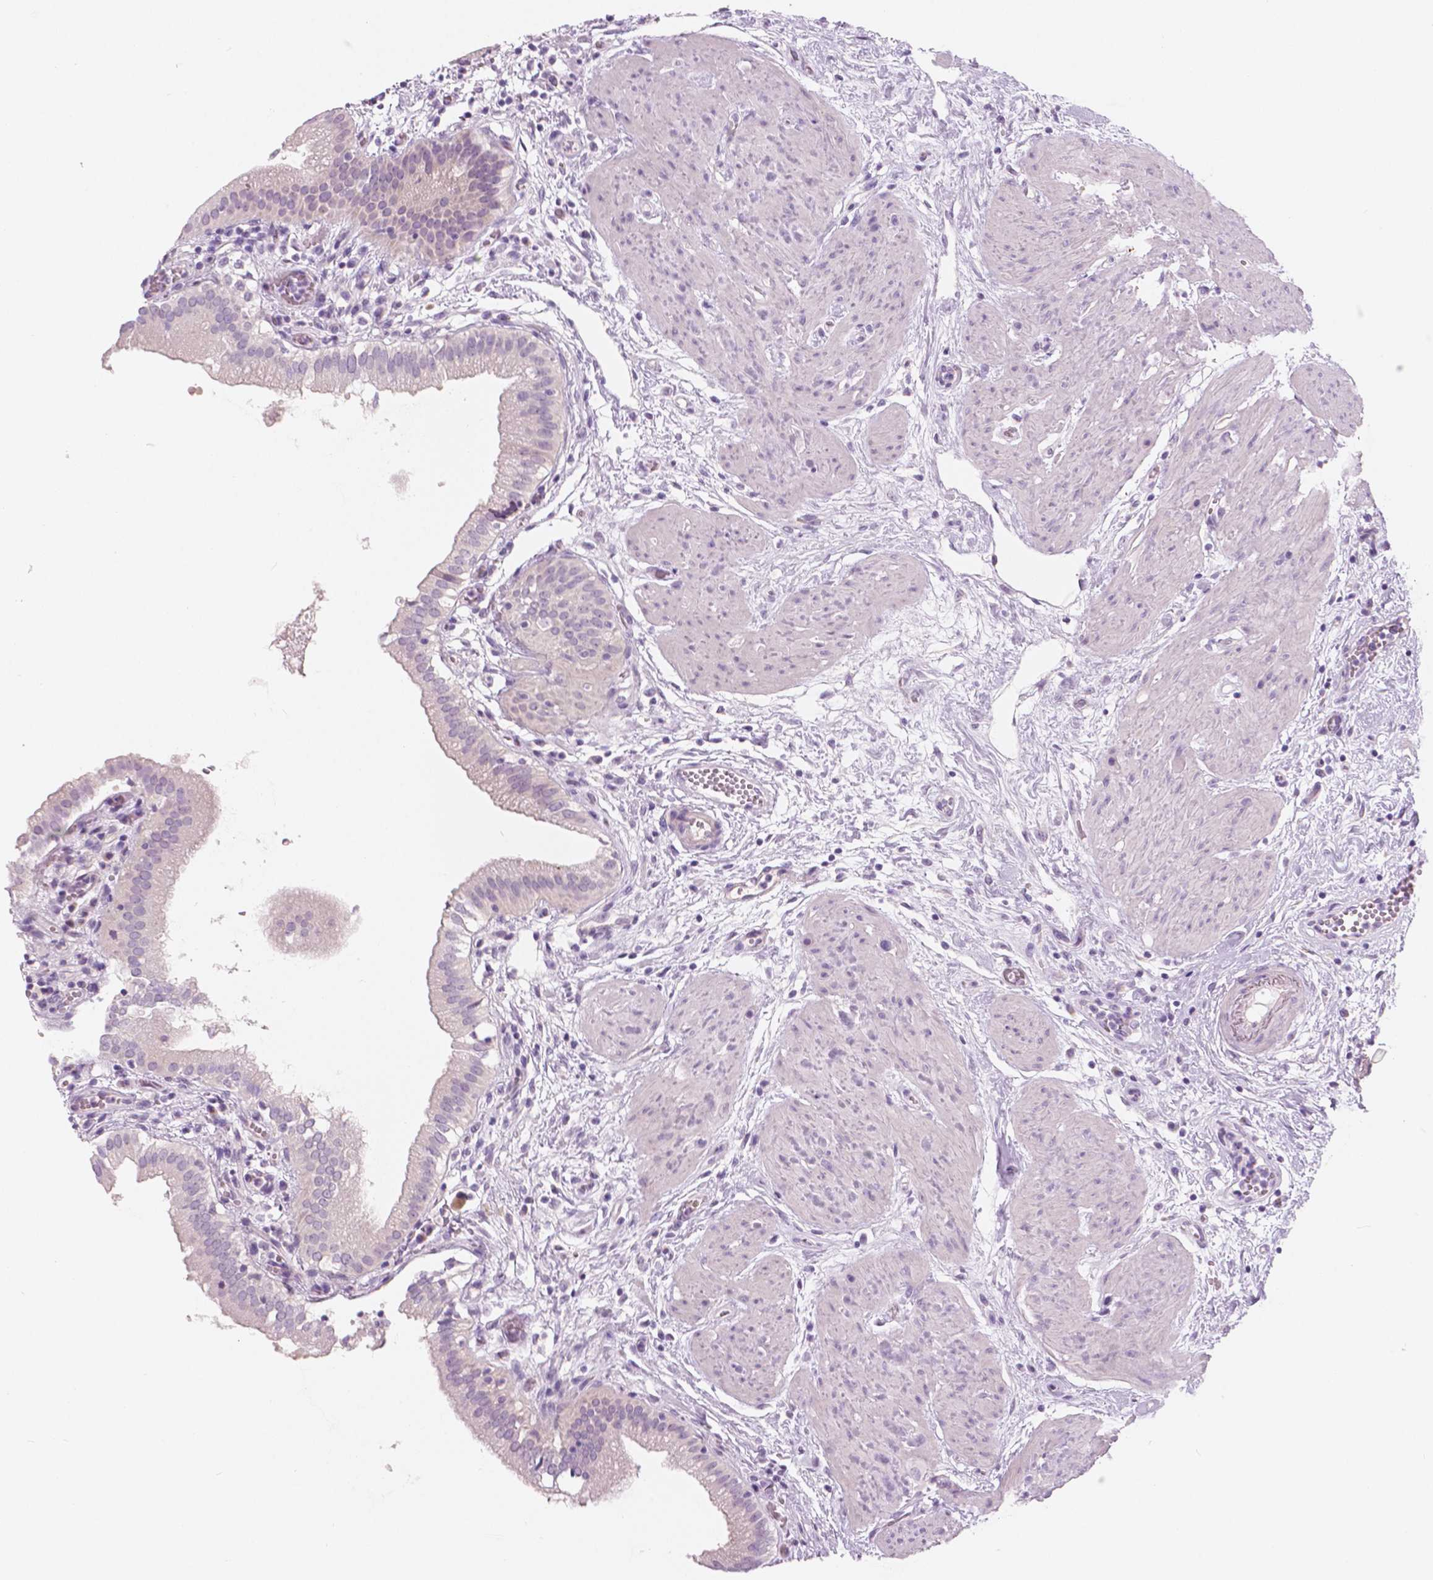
{"staining": {"intensity": "weak", "quantity": "<25%", "location": "cytoplasmic/membranous,nuclear"}, "tissue": "gallbladder", "cell_type": "Glandular cells", "image_type": "normal", "snomed": [{"axis": "morphology", "description": "Normal tissue, NOS"}, {"axis": "topography", "description": "Gallbladder"}], "caption": "Immunohistochemical staining of unremarkable human gallbladder demonstrates no significant staining in glandular cells.", "gene": "A4GNT", "patient": {"sex": "female", "age": 65}}